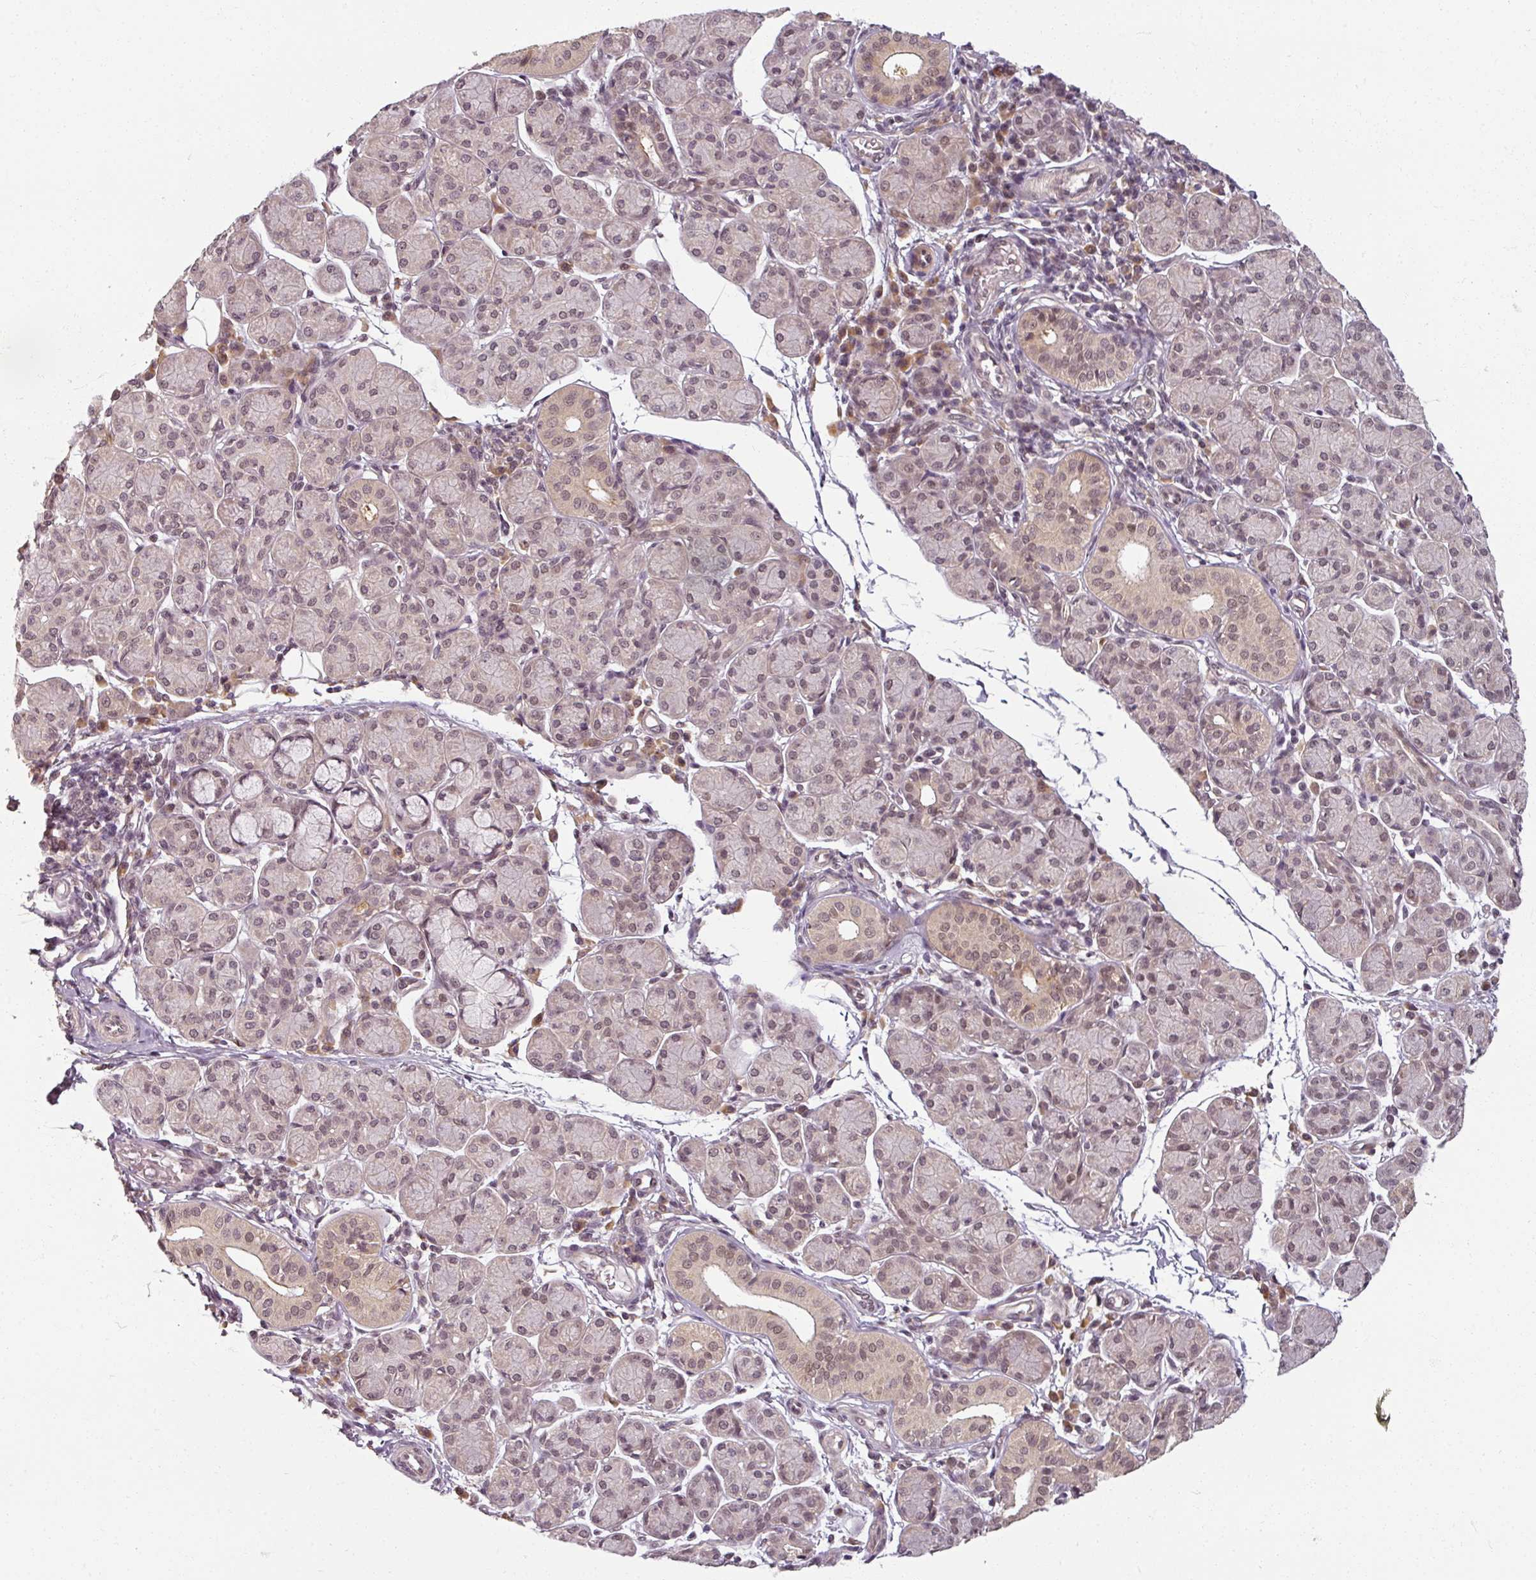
{"staining": {"intensity": "weak", "quantity": "25%-75%", "location": "nuclear"}, "tissue": "salivary gland", "cell_type": "Glandular cells", "image_type": "normal", "snomed": [{"axis": "morphology", "description": "Normal tissue, NOS"}, {"axis": "morphology", "description": "Inflammation, NOS"}, {"axis": "topography", "description": "Lymph node"}, {"axis": "topography", "description": "Salivary gland"}], "caption": "Glandular cells display low levels of weak nuclear expression in about 25%-75% of cells in unremarkable salivary gland.", "gene": "POLR2G", "patient": {"sex": "male", "age": 3}}